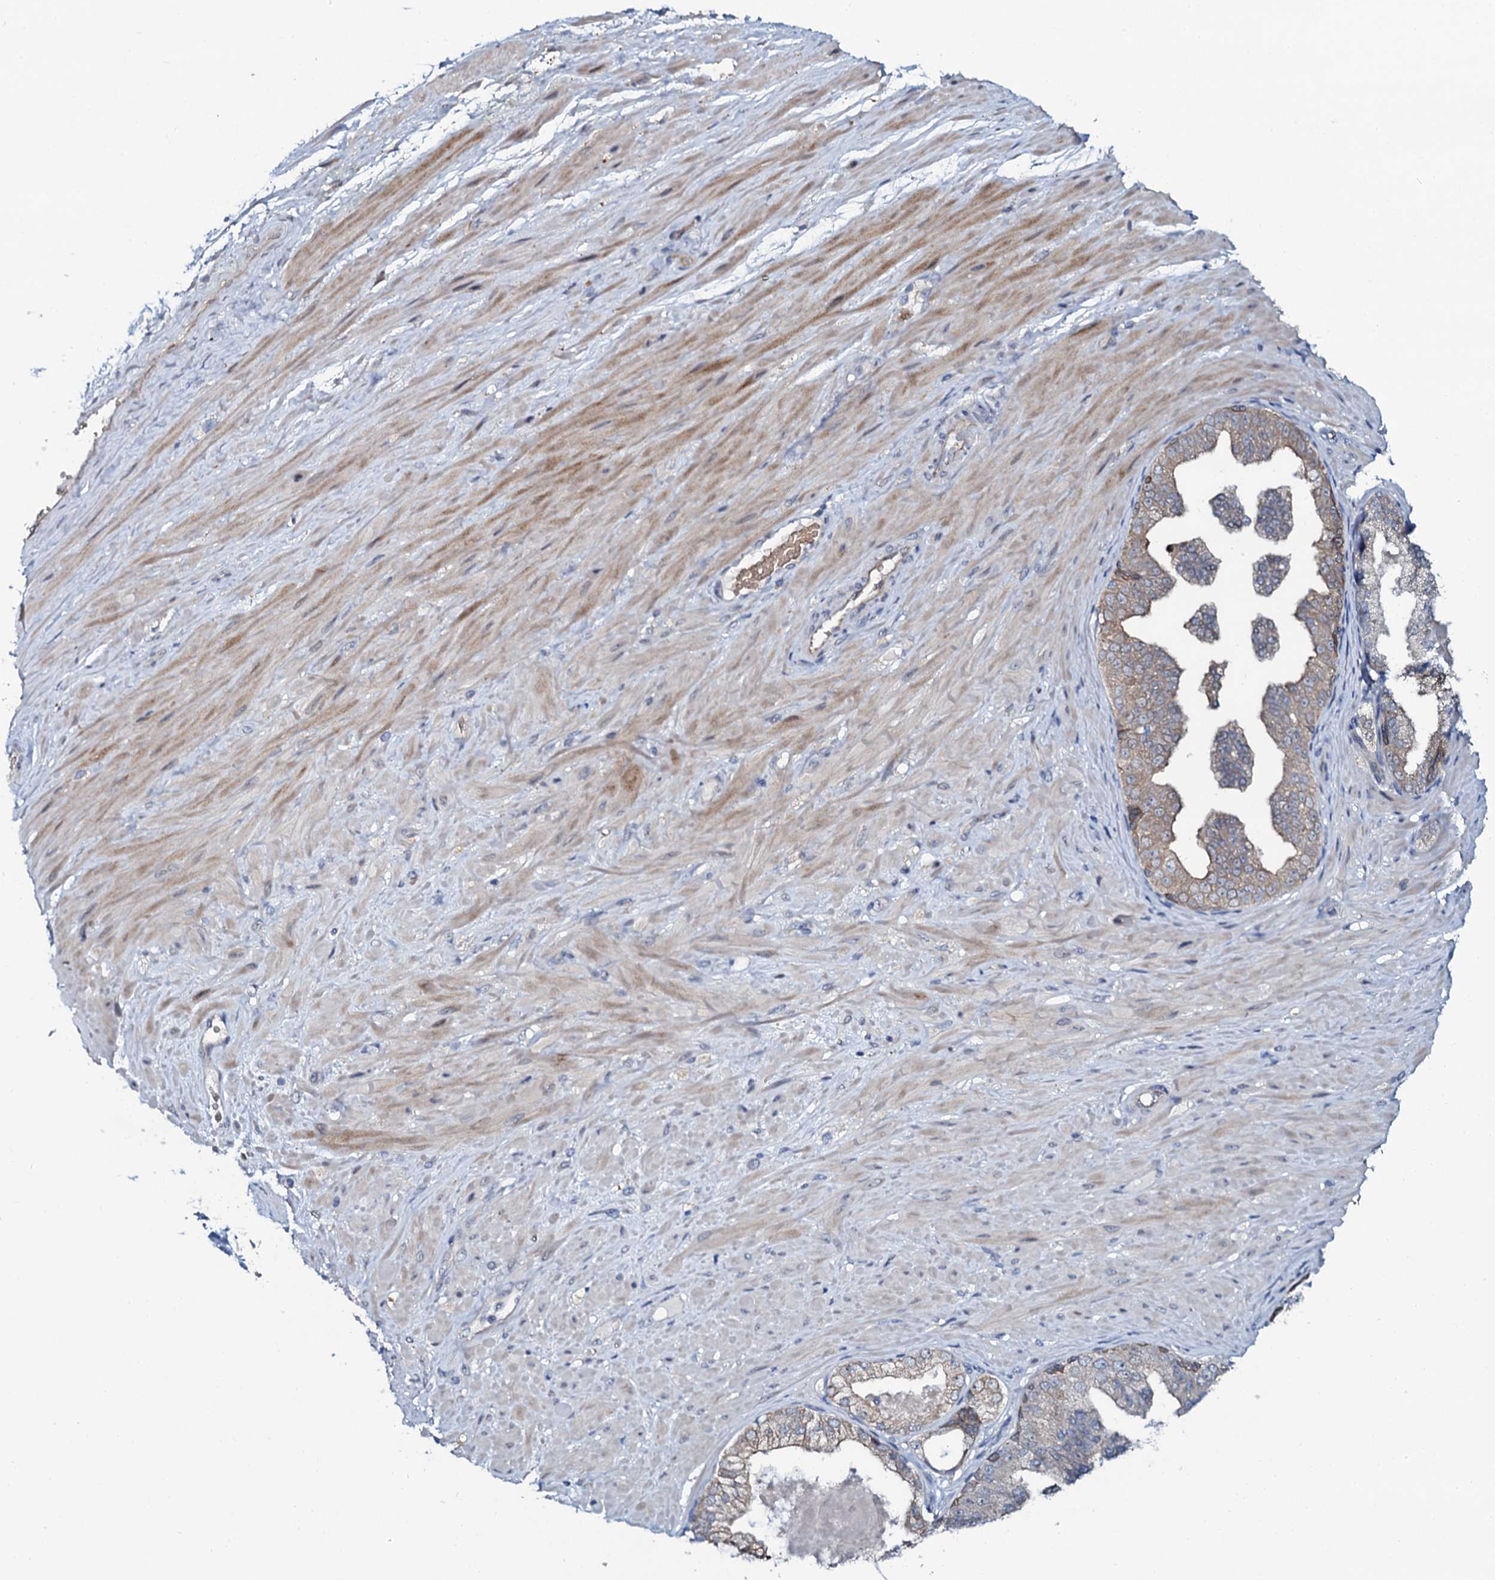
{"staining": {"intensity": "negative", "quantity": "none", "location": "none"}, "tissue": "adipose tissue", "cell_type": "Adipocytes", "image_type": "normal", "snomed": [{"axis": "morphology", "description": "Normal tissue, NOS"}, {"axis": "morphology", "description": "Adenocarcinoma, Low grade"}, {"axis": "topography", "description": "Prostate"}, {"axis": "topography", "description": "Peripheral nerve tissue"}], "caption": "This is a image of immunohistochemistry (IHC) staining of benign adipose tissue, which shows no expression in adipocytes.", "gene": "C10orf88", "patient": {"sex": "male", "age": 63}}